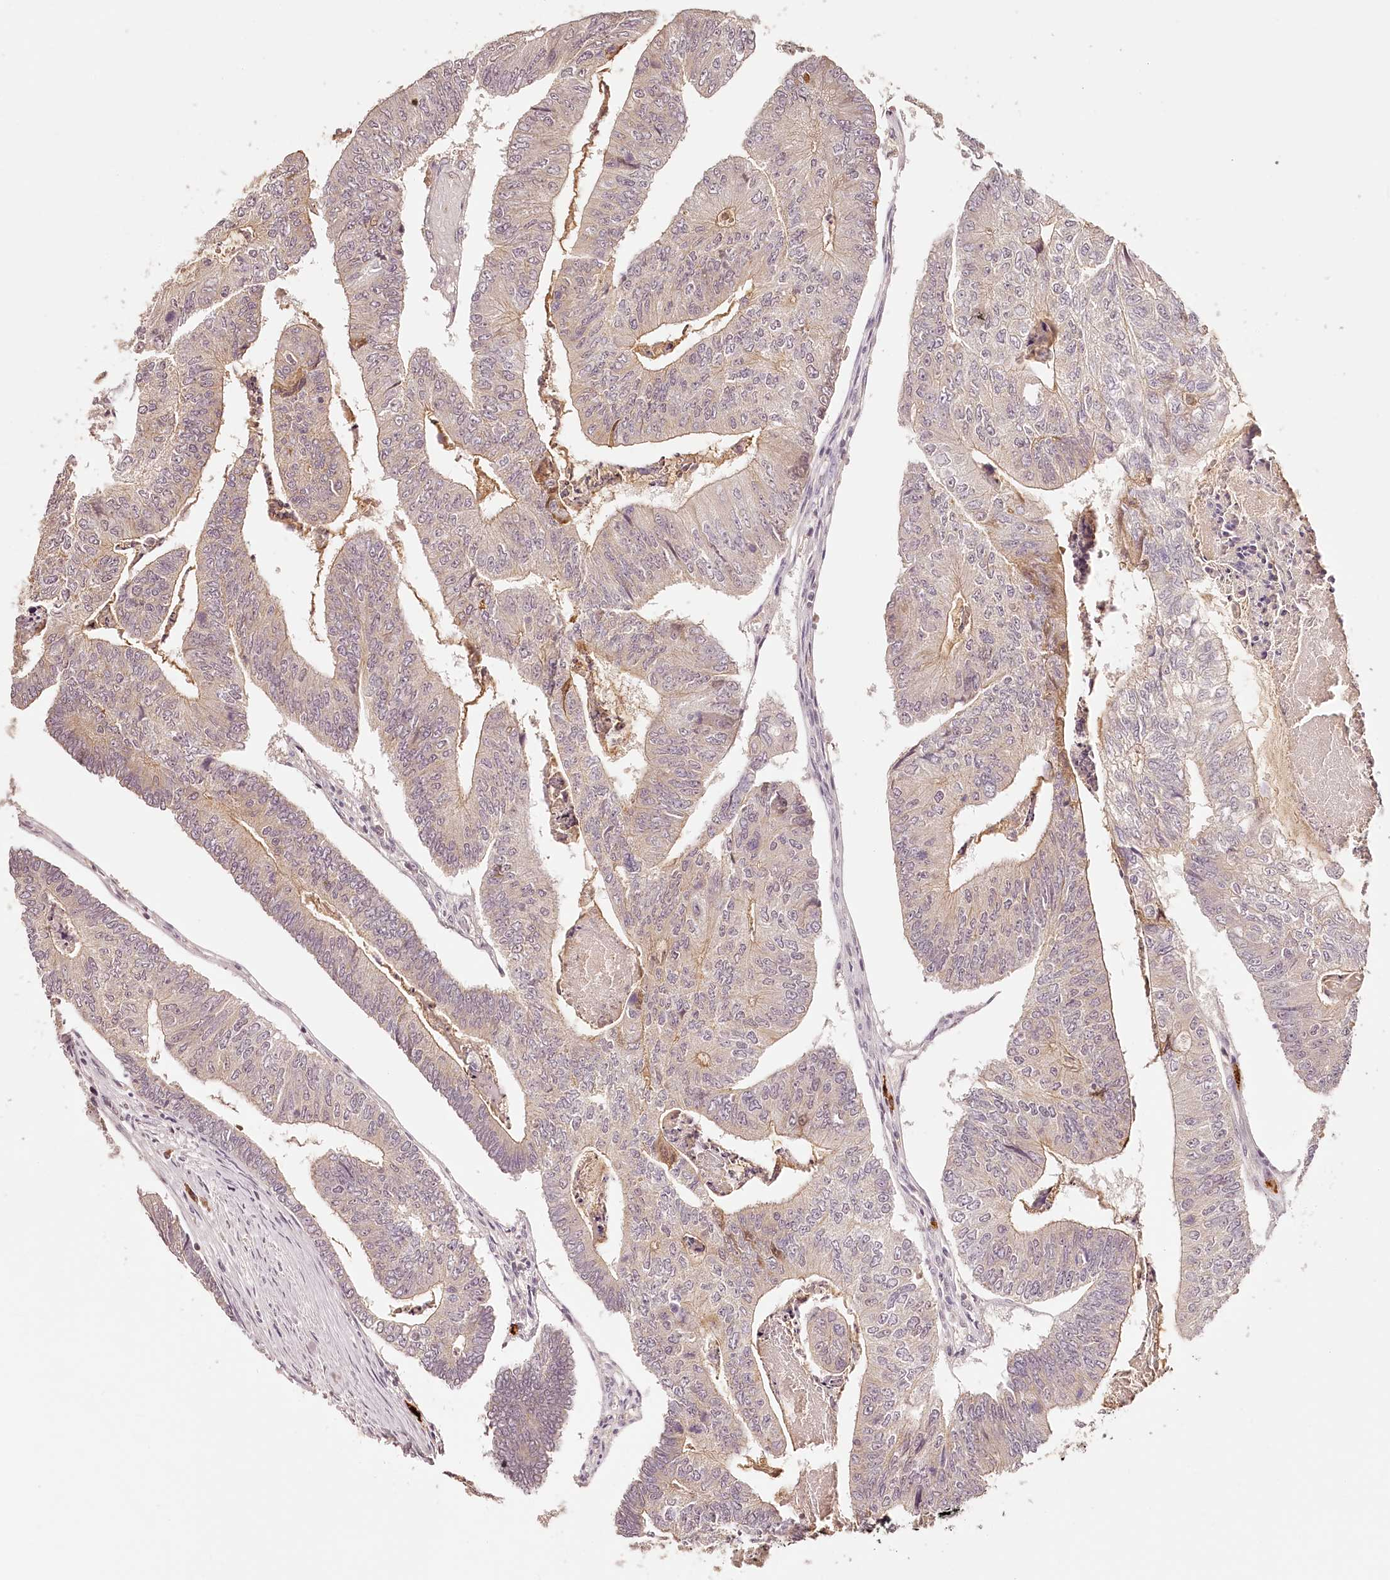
{"staining": {"intensity": "negative", "quantity": "none", "location": "none"}, "tissue": "colorectal cancer", "cell_type": "Tumor cells", "image_type": "cancer", "snomed": [{"axis": "morphology", "description": "Adenocarcinoma, NOS"}, {"axis": "topography", "description": "Colon"}], "caption": "This histopathology image is of colorectal cancer stained with immunohistochemistry to label a protein in brown with the nuclei are counter-stained blue. There is no expression in tumor cells.", "gene": "SYNGR1", "patient": {"sex": "female", "age": 67}}